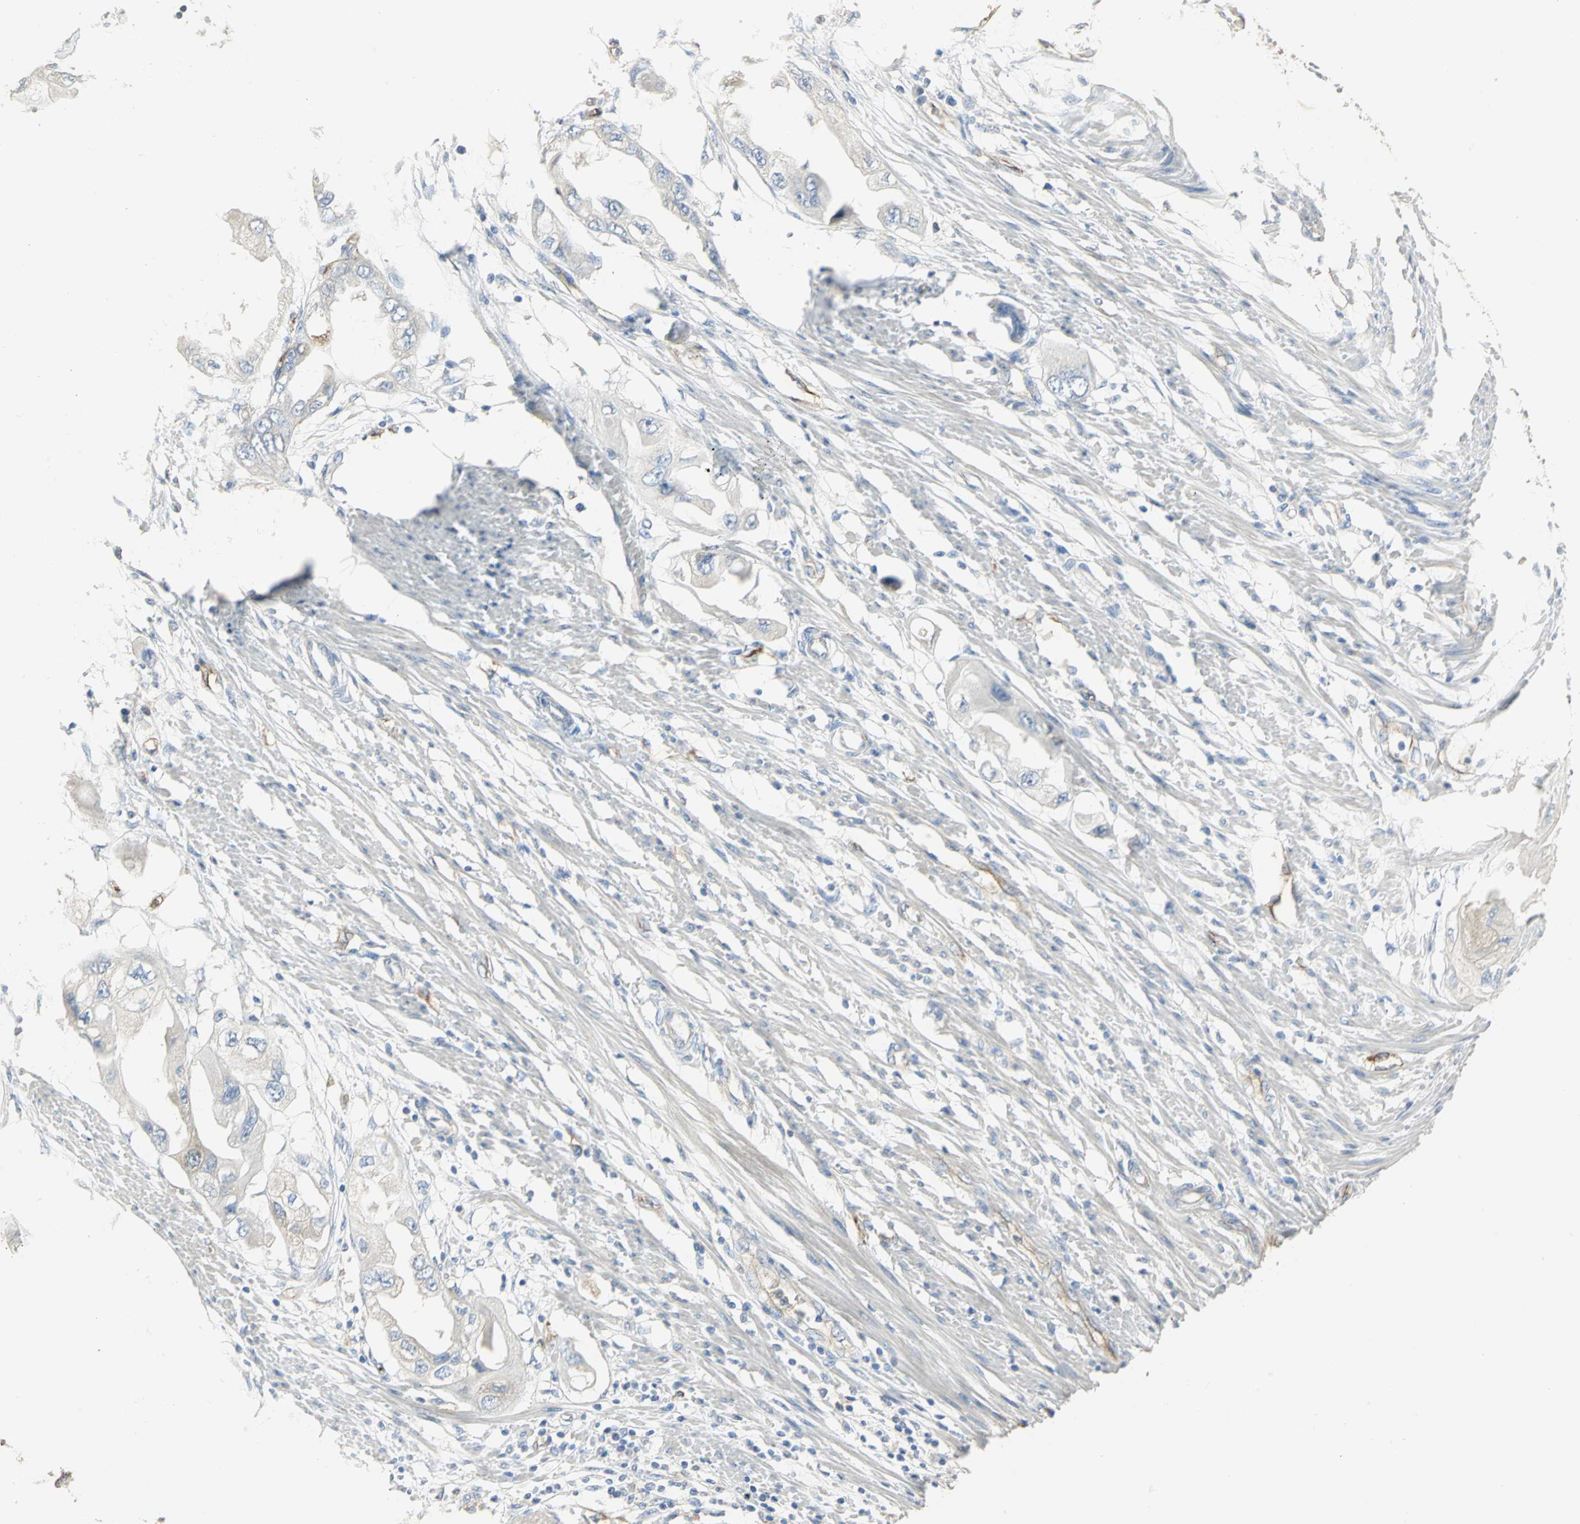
{"staining": {"intensity": "negative", "quantity": "none", "location": "none"}, "tissue": "endometrial cancer", "cell_type": "Tumor cells", "image_type": "cancer", "snomed": [{"axis": "morphology", "description": "Adenocarcinoma, NOS"}, {"axis": "topography", "description": "Endometrium"}], "caption": "Immunohistochemistry (IHC) histopathology image of neoplastic tissue: endometrial adenocarcinoma stained with DAB exhibits no significant protein staining in tumor cells.", "gene": "DLGAP5", "patient": {"sex": "female", "age": 67}}